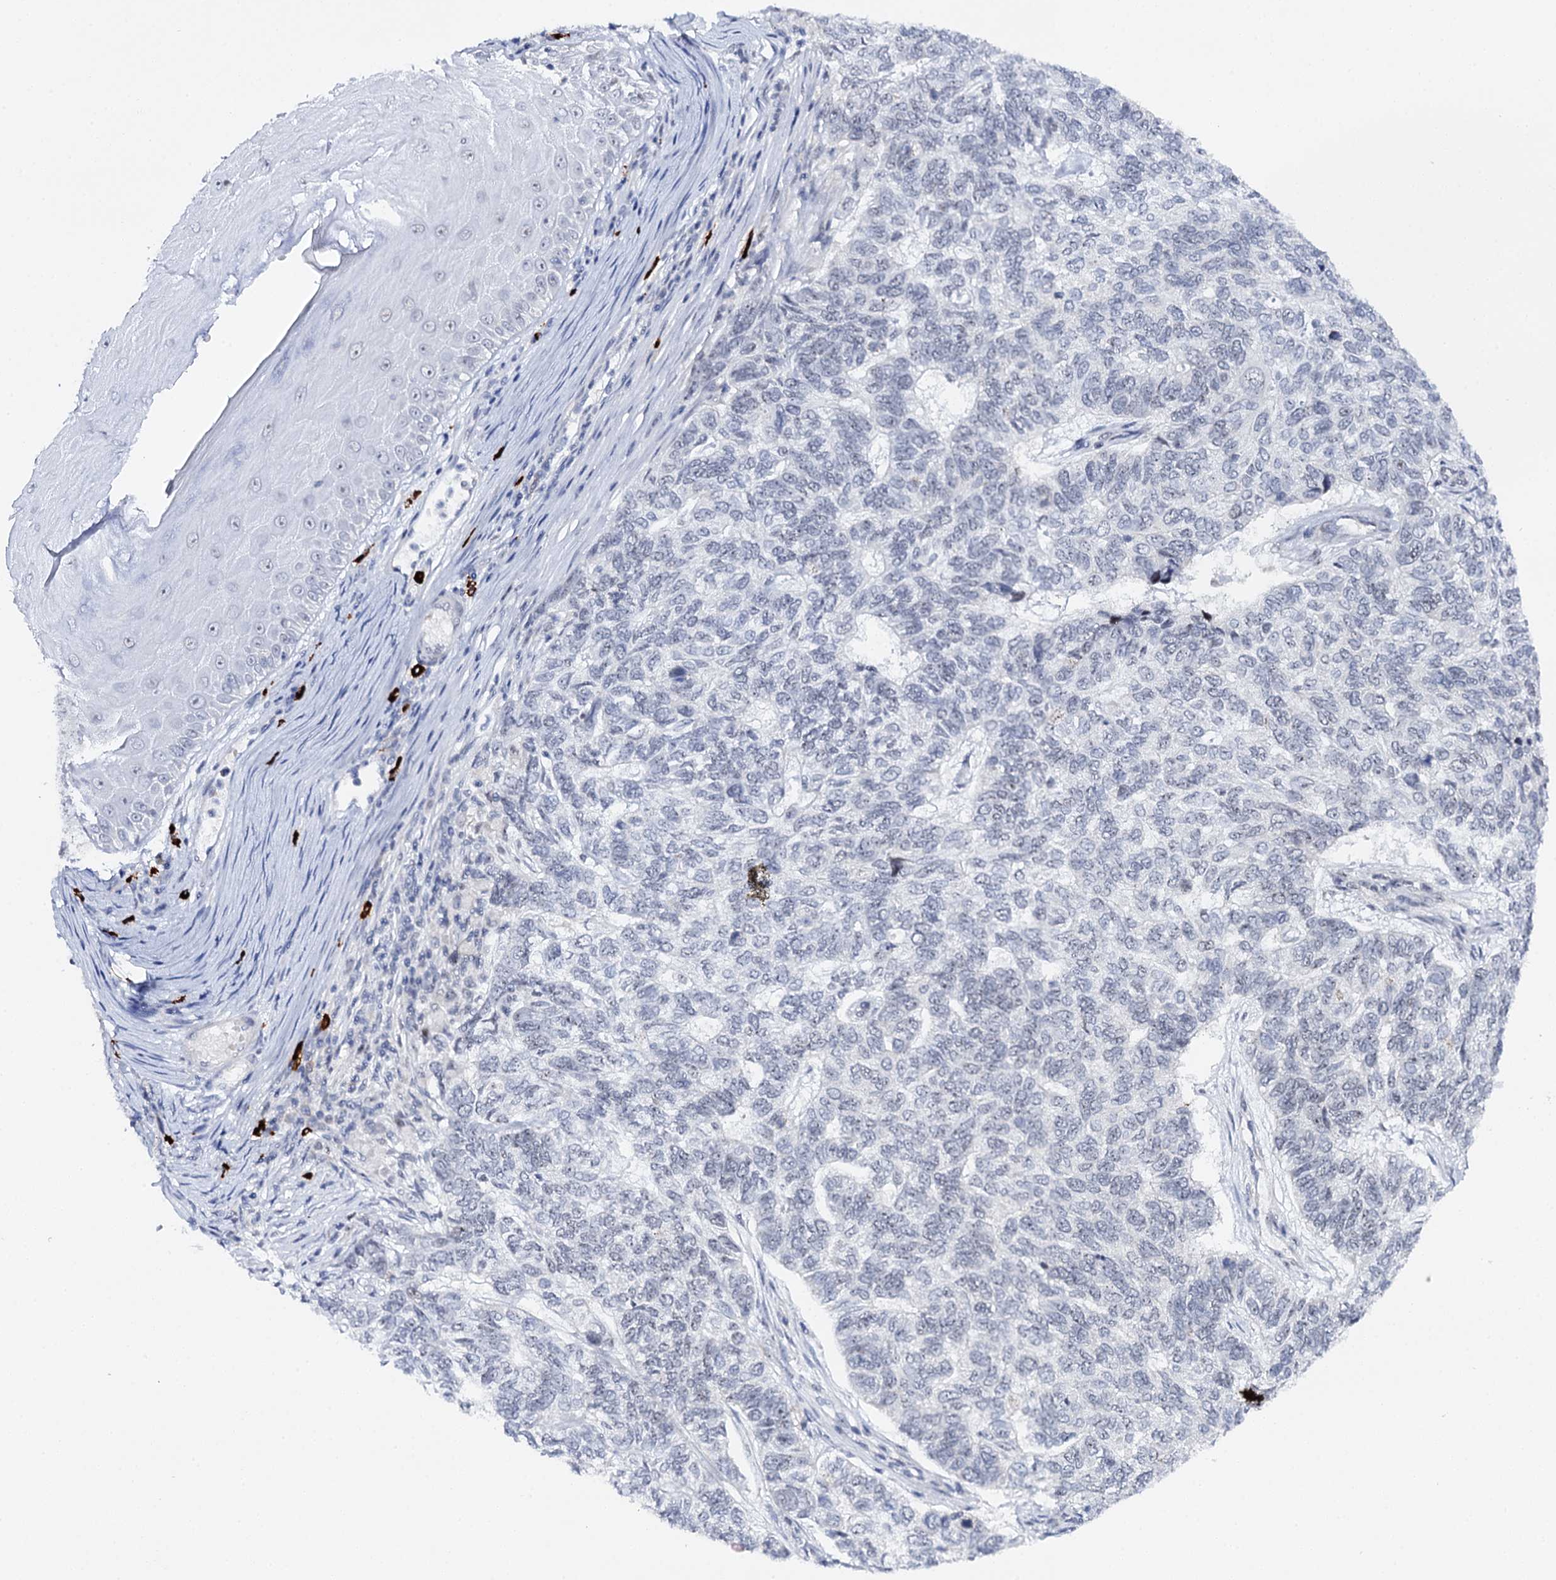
{"staining": {"intensity": "negative", "quantity": "none", "location": "none"}, "tissue": "skin cancer", "cell_type": "Tumor cells", "image_type": "cancer", "snomed": [{"axis": "morphology", "description": "Basal cell carcinoma"}, {"axis": "topography", "description": "Skin"}], "caption": "Immunohistochemistry (IHC) image of human basal cell carcinoma (skin) stained for a protein (brown), which demonstrates no staining in tumor cells.", "gene": "BUD13", "patient": {"sex": "female", "age": 65}}